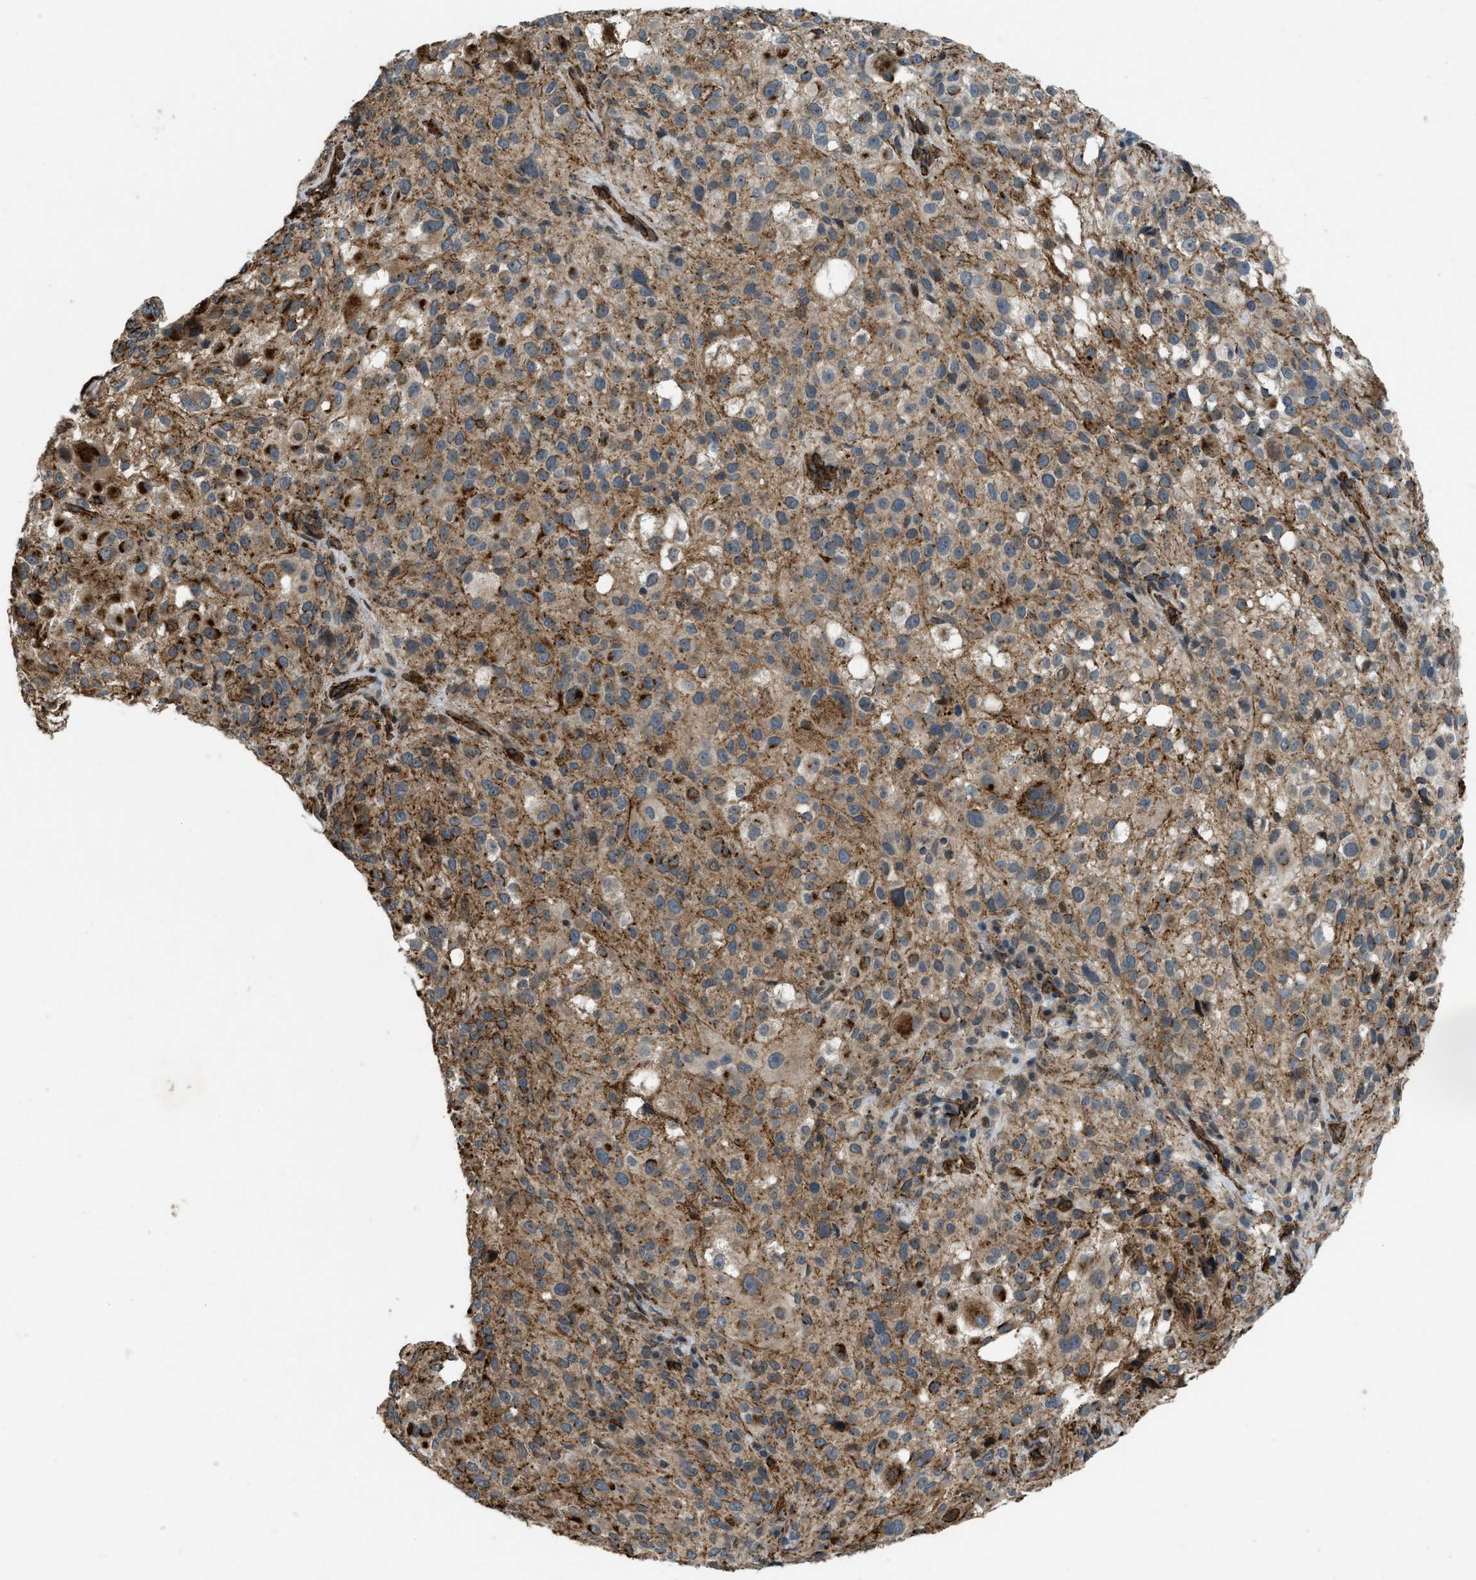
{"staining": {"intensity": "moderate", "quantity": ">75%", "location": "cytoplasmic/membranous"}, "tissue": "melanoma", "cell_type": "Tumor cells", "image_type": "cancer", "snomed": [{"axis": "morphology", "description": "Necrosis, NOS"}, {"axis": "morphology", "description": "Malignant melanoma, NOS"}, {"axis": "topography", "description": "Skin"}], "caption": "Malignant melanoma stained with immunohistochemistry demonstrates moderate cytoplasmic/membranous expression in about >75% of tumor cells. (Stains: DAB (3,3'-diaminobenzidine) in brown, nuclei in blue, Microscopy: brightfield microscopy at high magnification).", "gene": "NMB", "patient": {"sex": "female", "age": 87}}